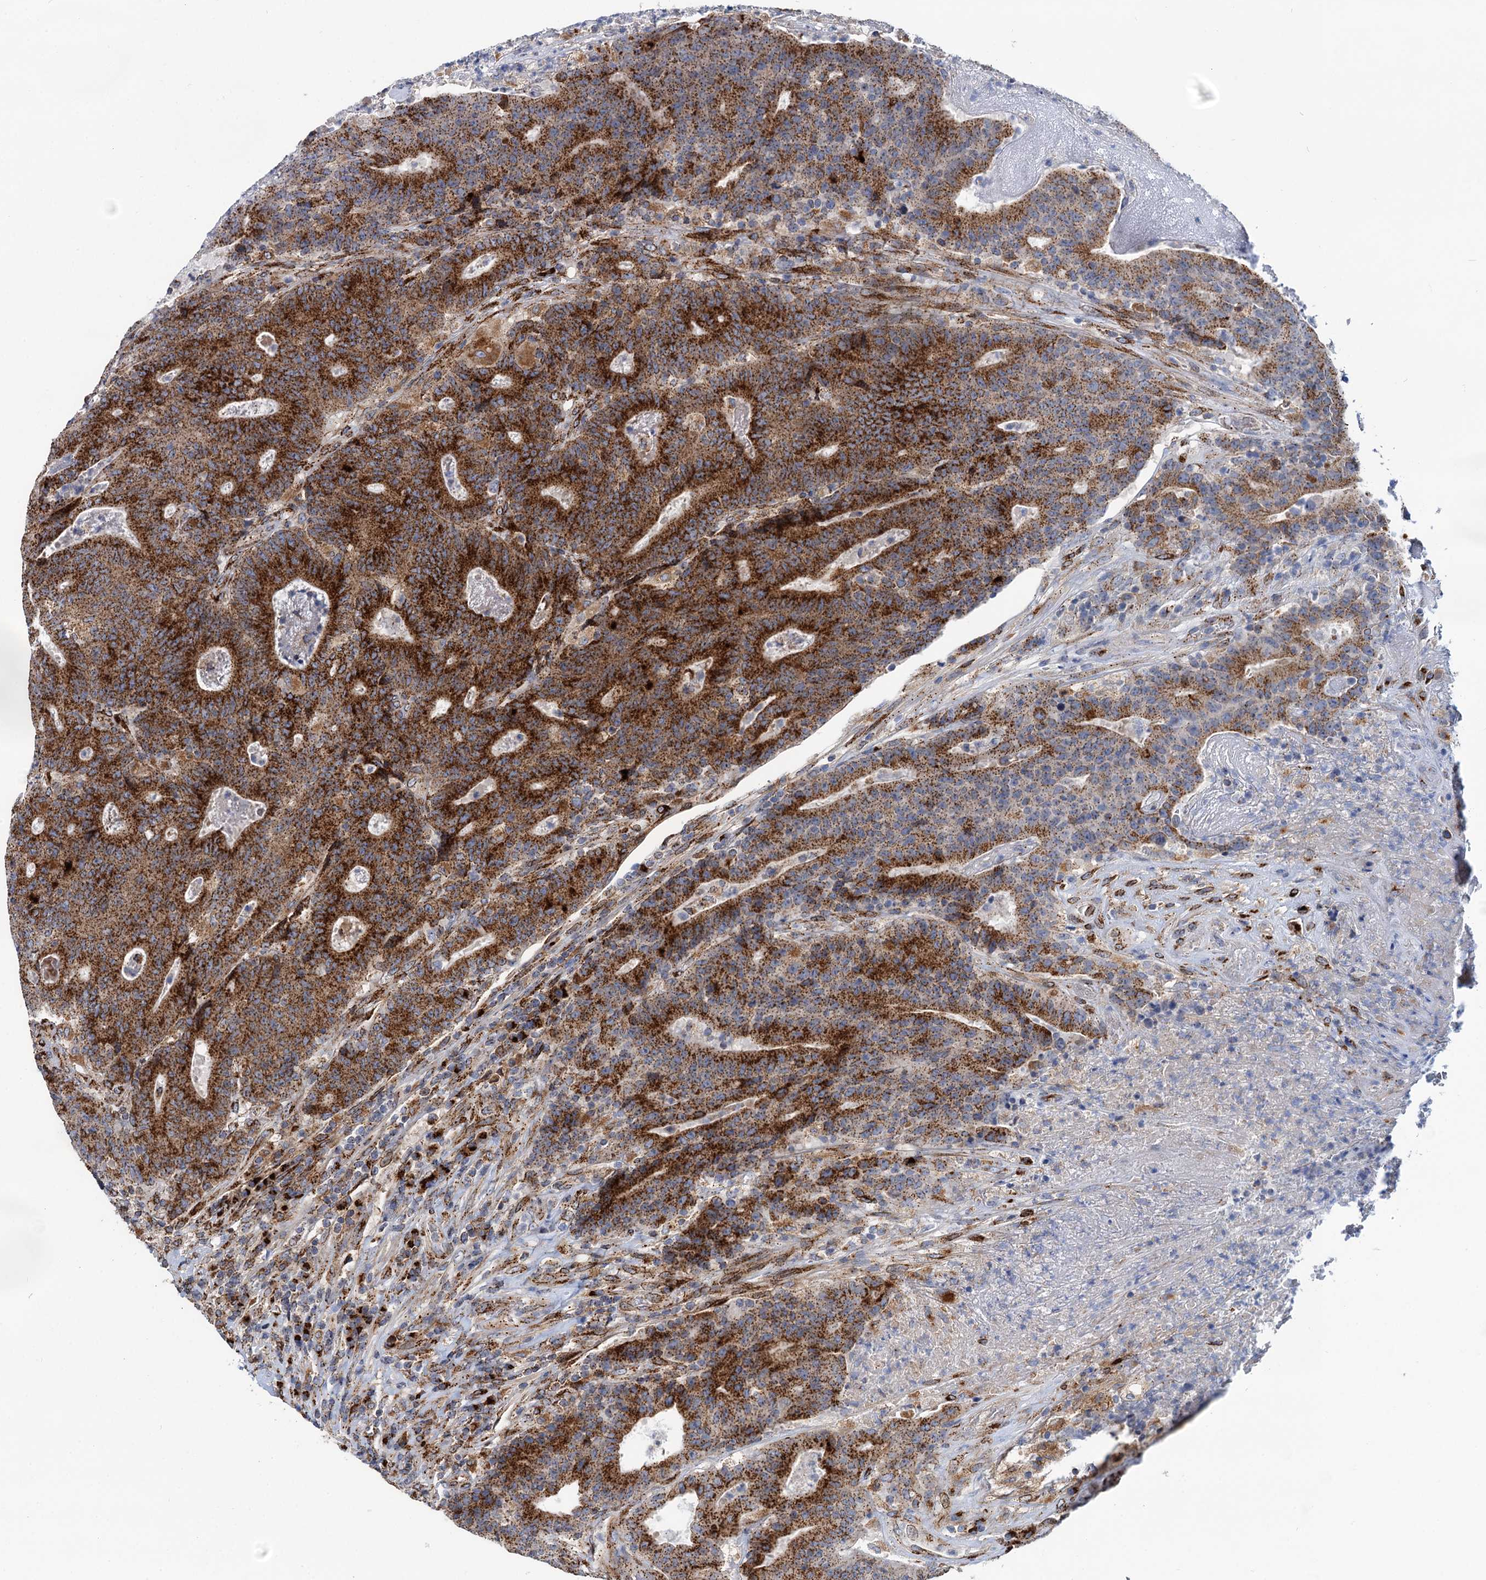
{"staining": {"intensity": "strong", "quantity": ">75%", "location": "cytoplasmic/membranous"}, "tissue": "colorectal cancer", "cell_type": "Tumor cells", "image_type": "cancer", "snomed": [{"axis": "morphology", "description": "Adenocarcinoma, NOS"}, {"axis": "topography", "description": "Colon"}], "caption": "DAB (3,3'-diaminobenzidine) immunohistochemical staining of human colorectal cancer exhibits strong cytoplasmic/membranous protein expression in approximately >75% of tumor cells. Nuclei are stained in blue.", "gene": "SUPT20H", "patient": {"sex": "female", "age": 75}}